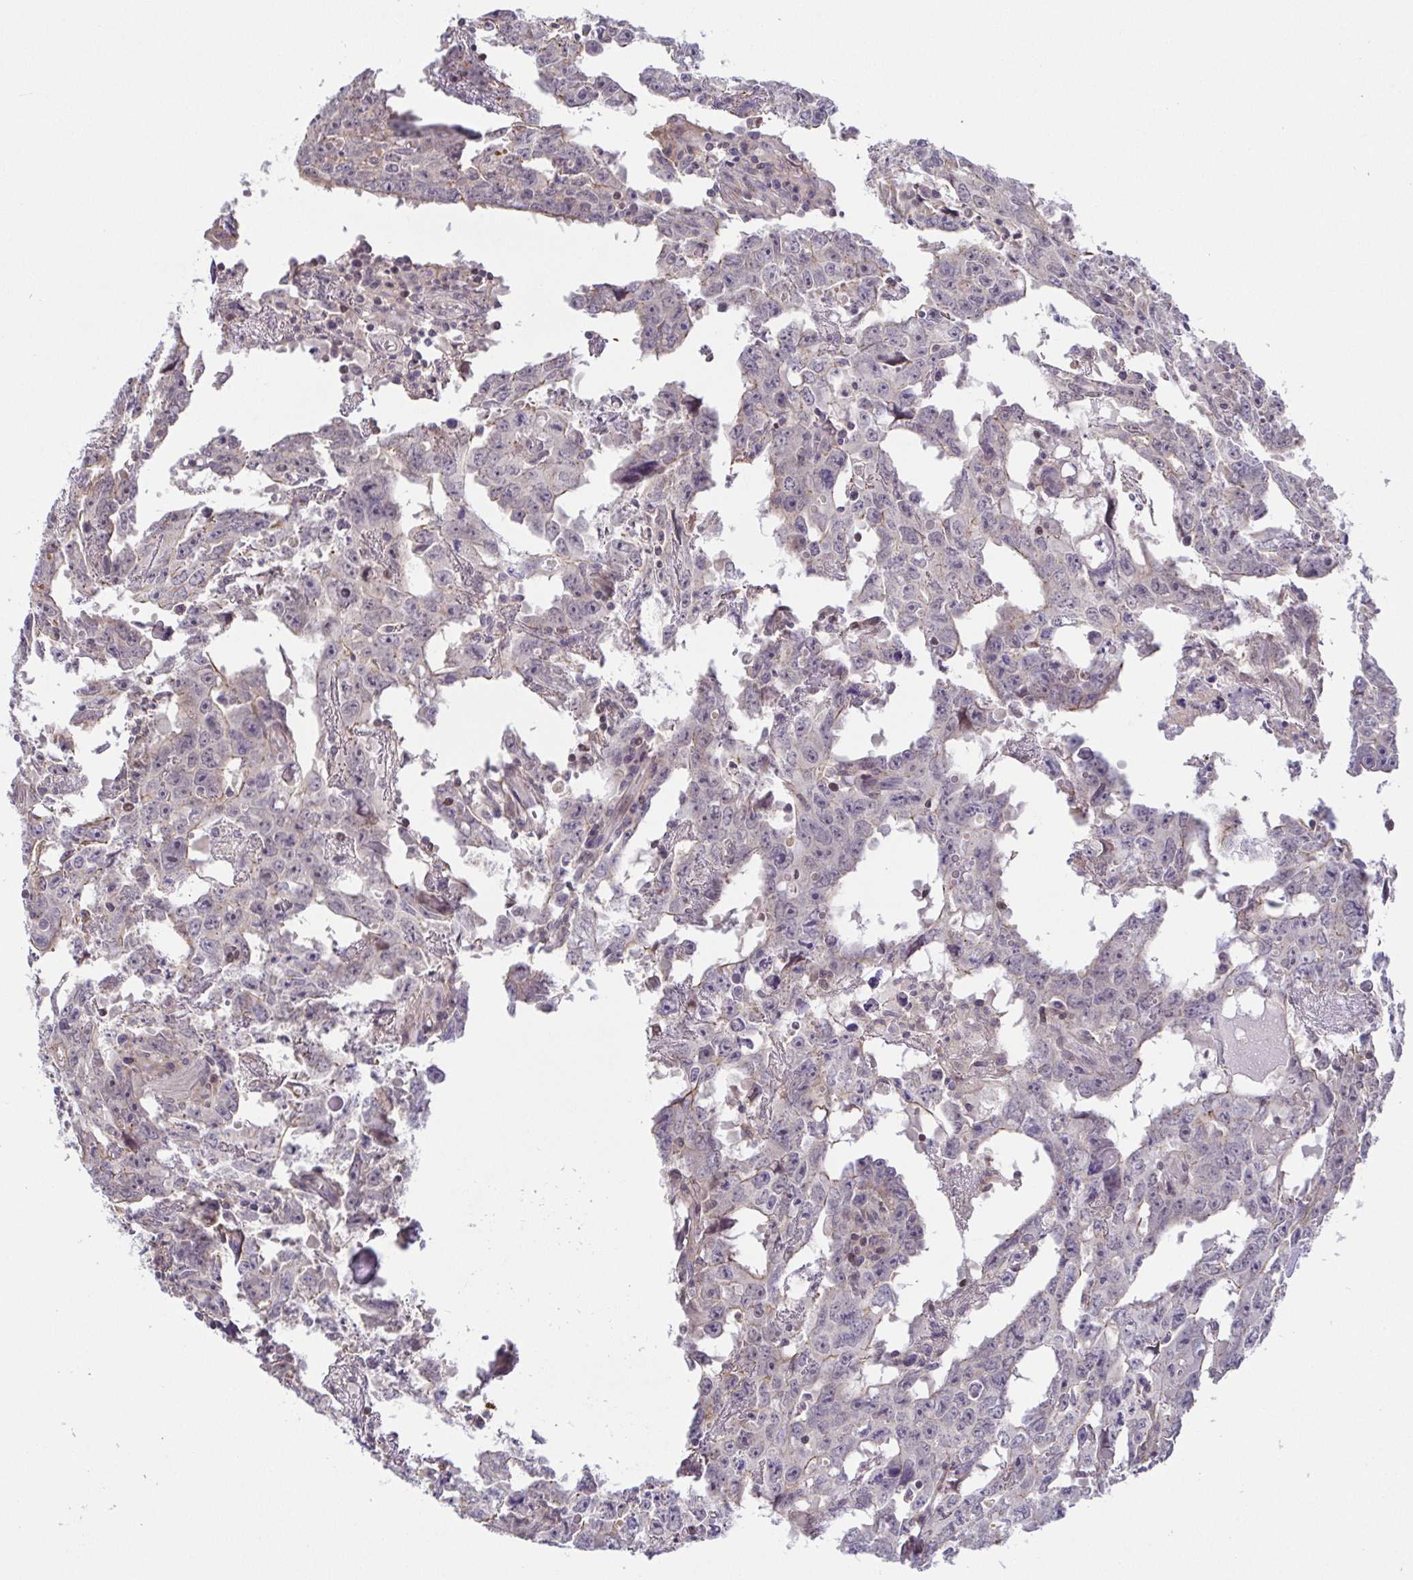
{"staining": {"intensity": "negative", "quantity": "none", "location": "none"}, "tissue": "testis cancer", "cell_type": "Tumor cells", "image_type": "cancer", "snomed": [{"axis": "morphology", "description": "Carcinoma, Embryonal, NOS"}, {"axis": "topography", "description": "Testis"}], "caption": "Immunohistochemistry micrograph of human embryonal carcinoma (testis) stained for a protein (brown), which shows no expression in tumor cells.", "gene": "PREPL", "patient": {"sex": "male", "age": 22}}